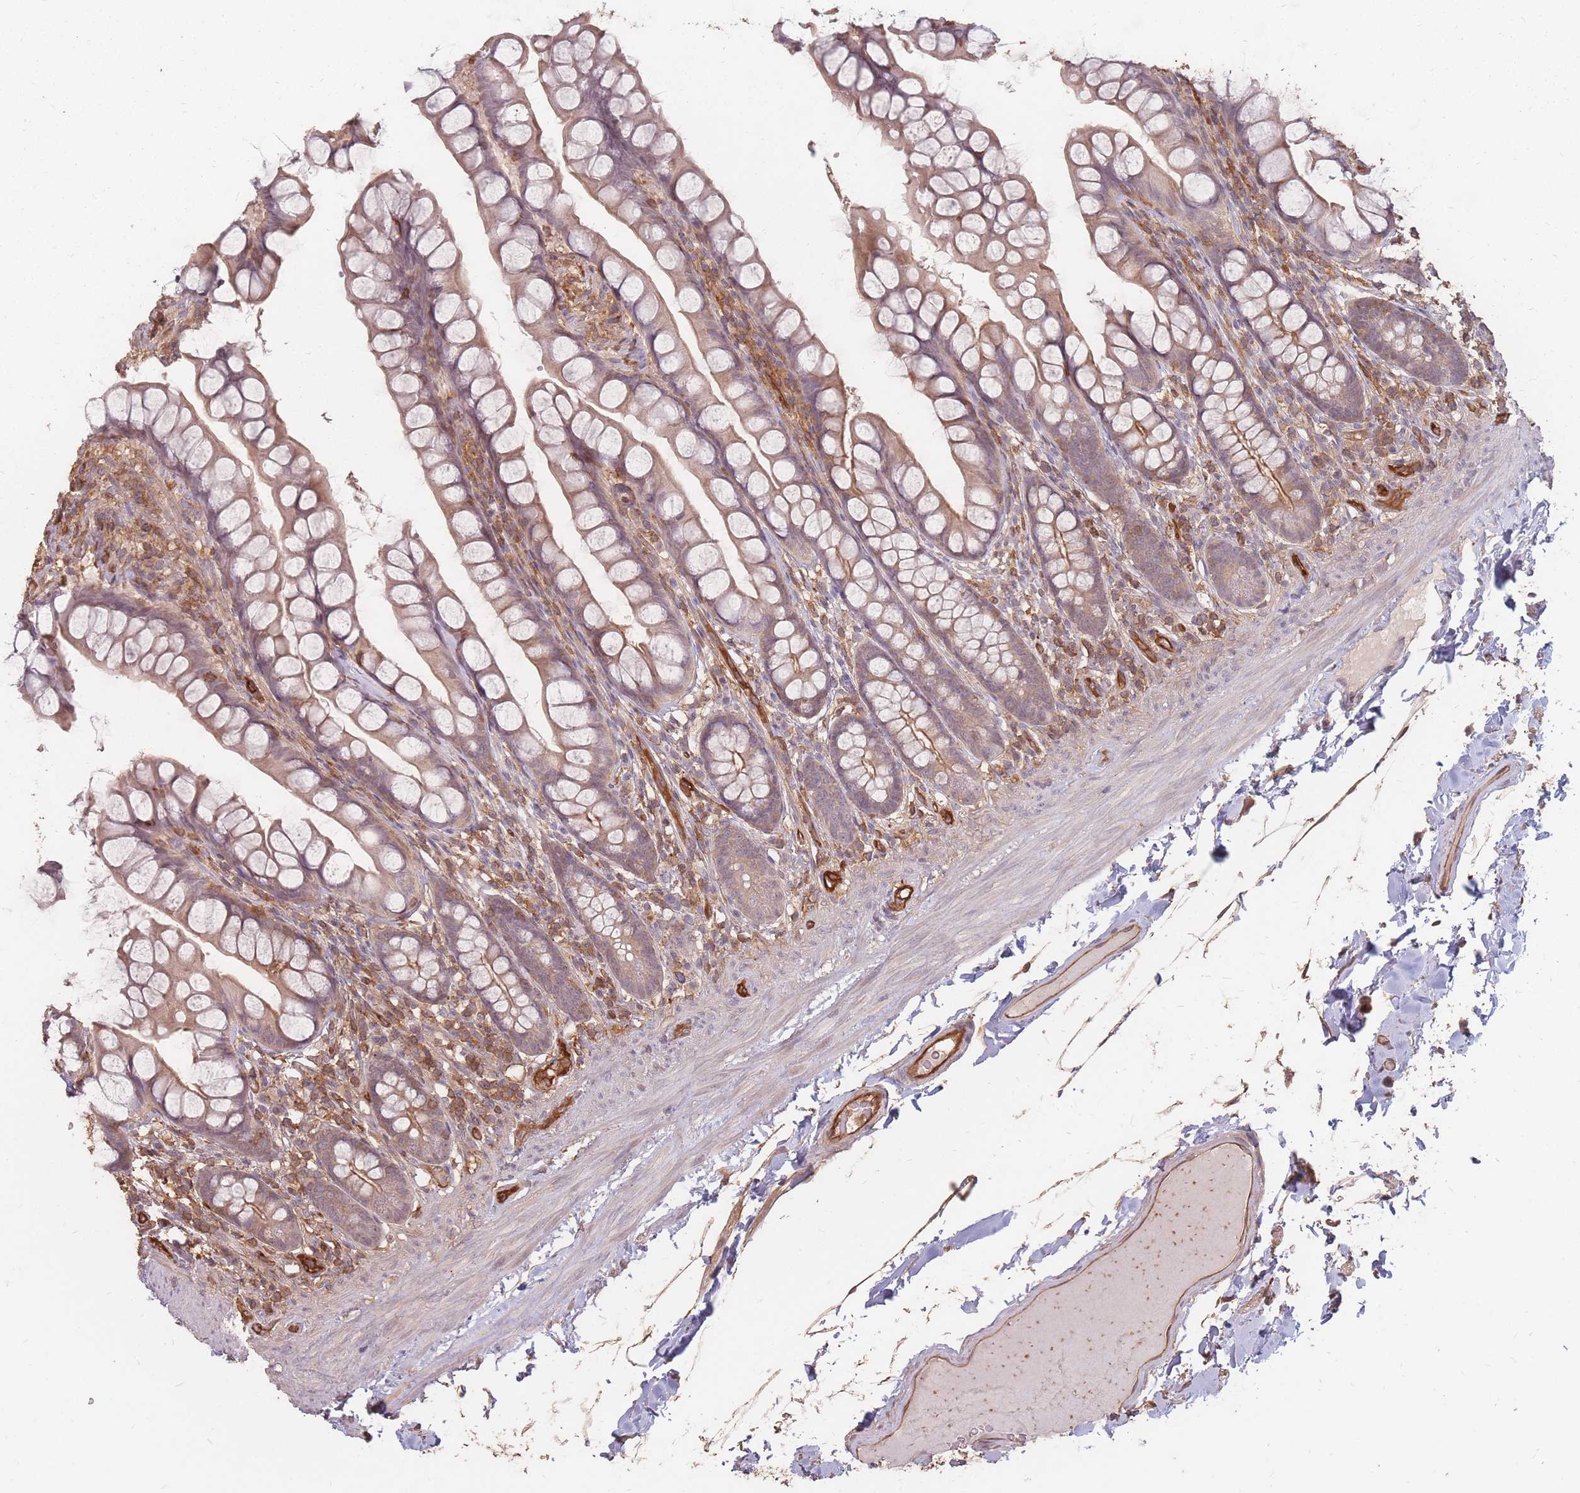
{"staining": {"intensity": "moderate", "quantity": "25%-75%", "location": "cytoplasmic/membranous"}, "tissue": "small intestine", "cell_type": "Glandular cells", "image_type": "normal", "snomed": [{"axis": "morphology", "description": "Normal tissue, NOS"}, {"axis": "topography", "description": "Small intestine"}], "caption": "This micrograph reveals immunohistochemistry staining of normal human small intestine, with medium moderate cytoplasmic/membranous staining in about 25%-75% of glandular cells.", "gene": "PLS3", "patient": {"sex": "male", "age": 70}}